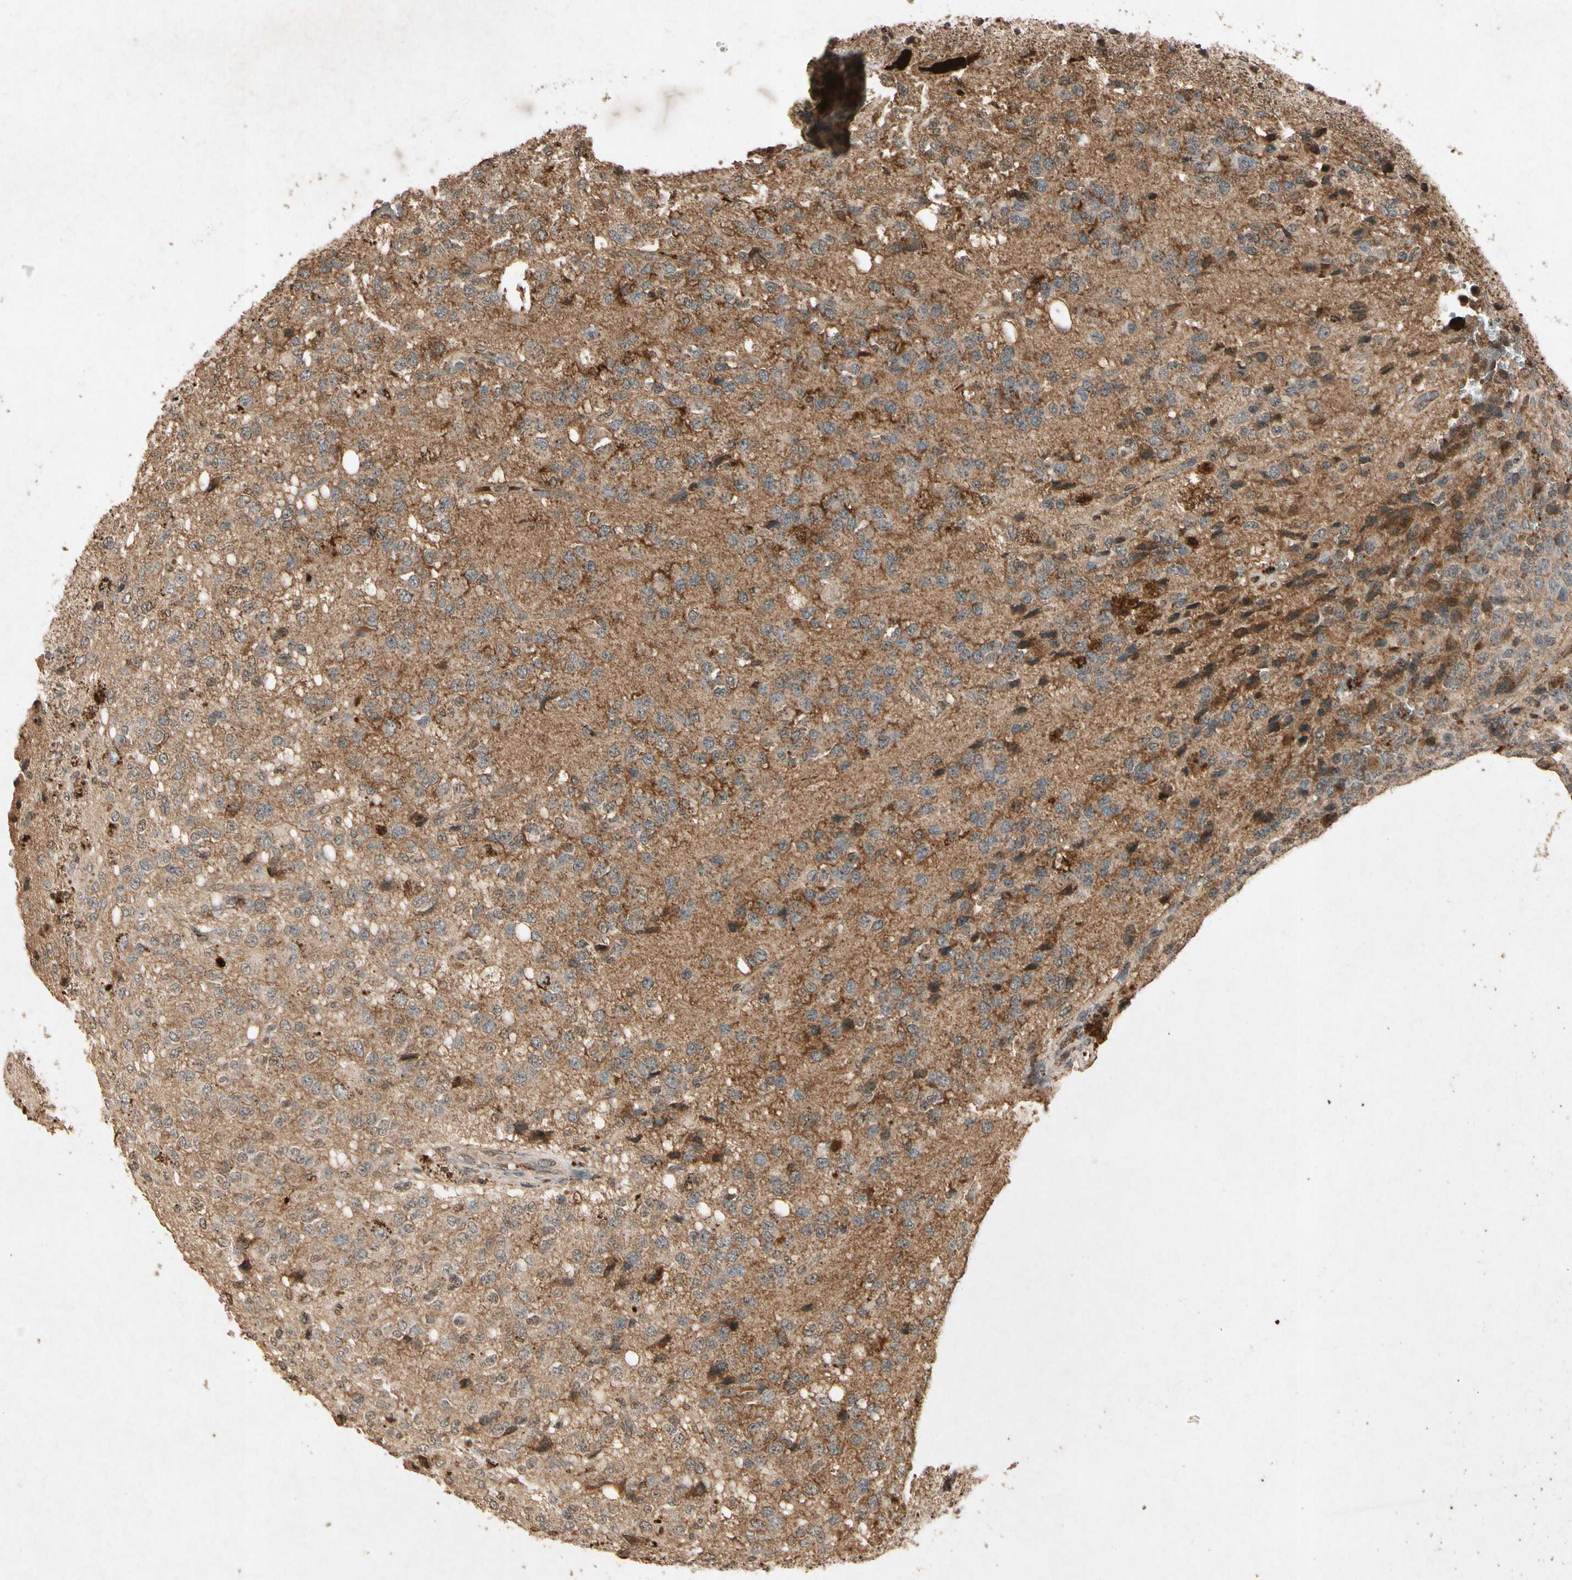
{"staining": {"intensity": "moderate", "quantity": ">75%", "location": "cytoplasmic/membranous"}, "tissue": "glioma", "cell_type": "Tumor cells", "image_type": "cancer", "snomed": [{"axis": "morphology", "description": "Glioma, malignant, High grade"}, {"axis": "topography", "description": "pancreas cauda"}], "caption": "High-grade glioma (malignant) tissue reveals moderate cytoplasmic/membranous staining in about >75% of tumor cells", "gene": "GC", "patient": {"sex": "male", "age": 60}}